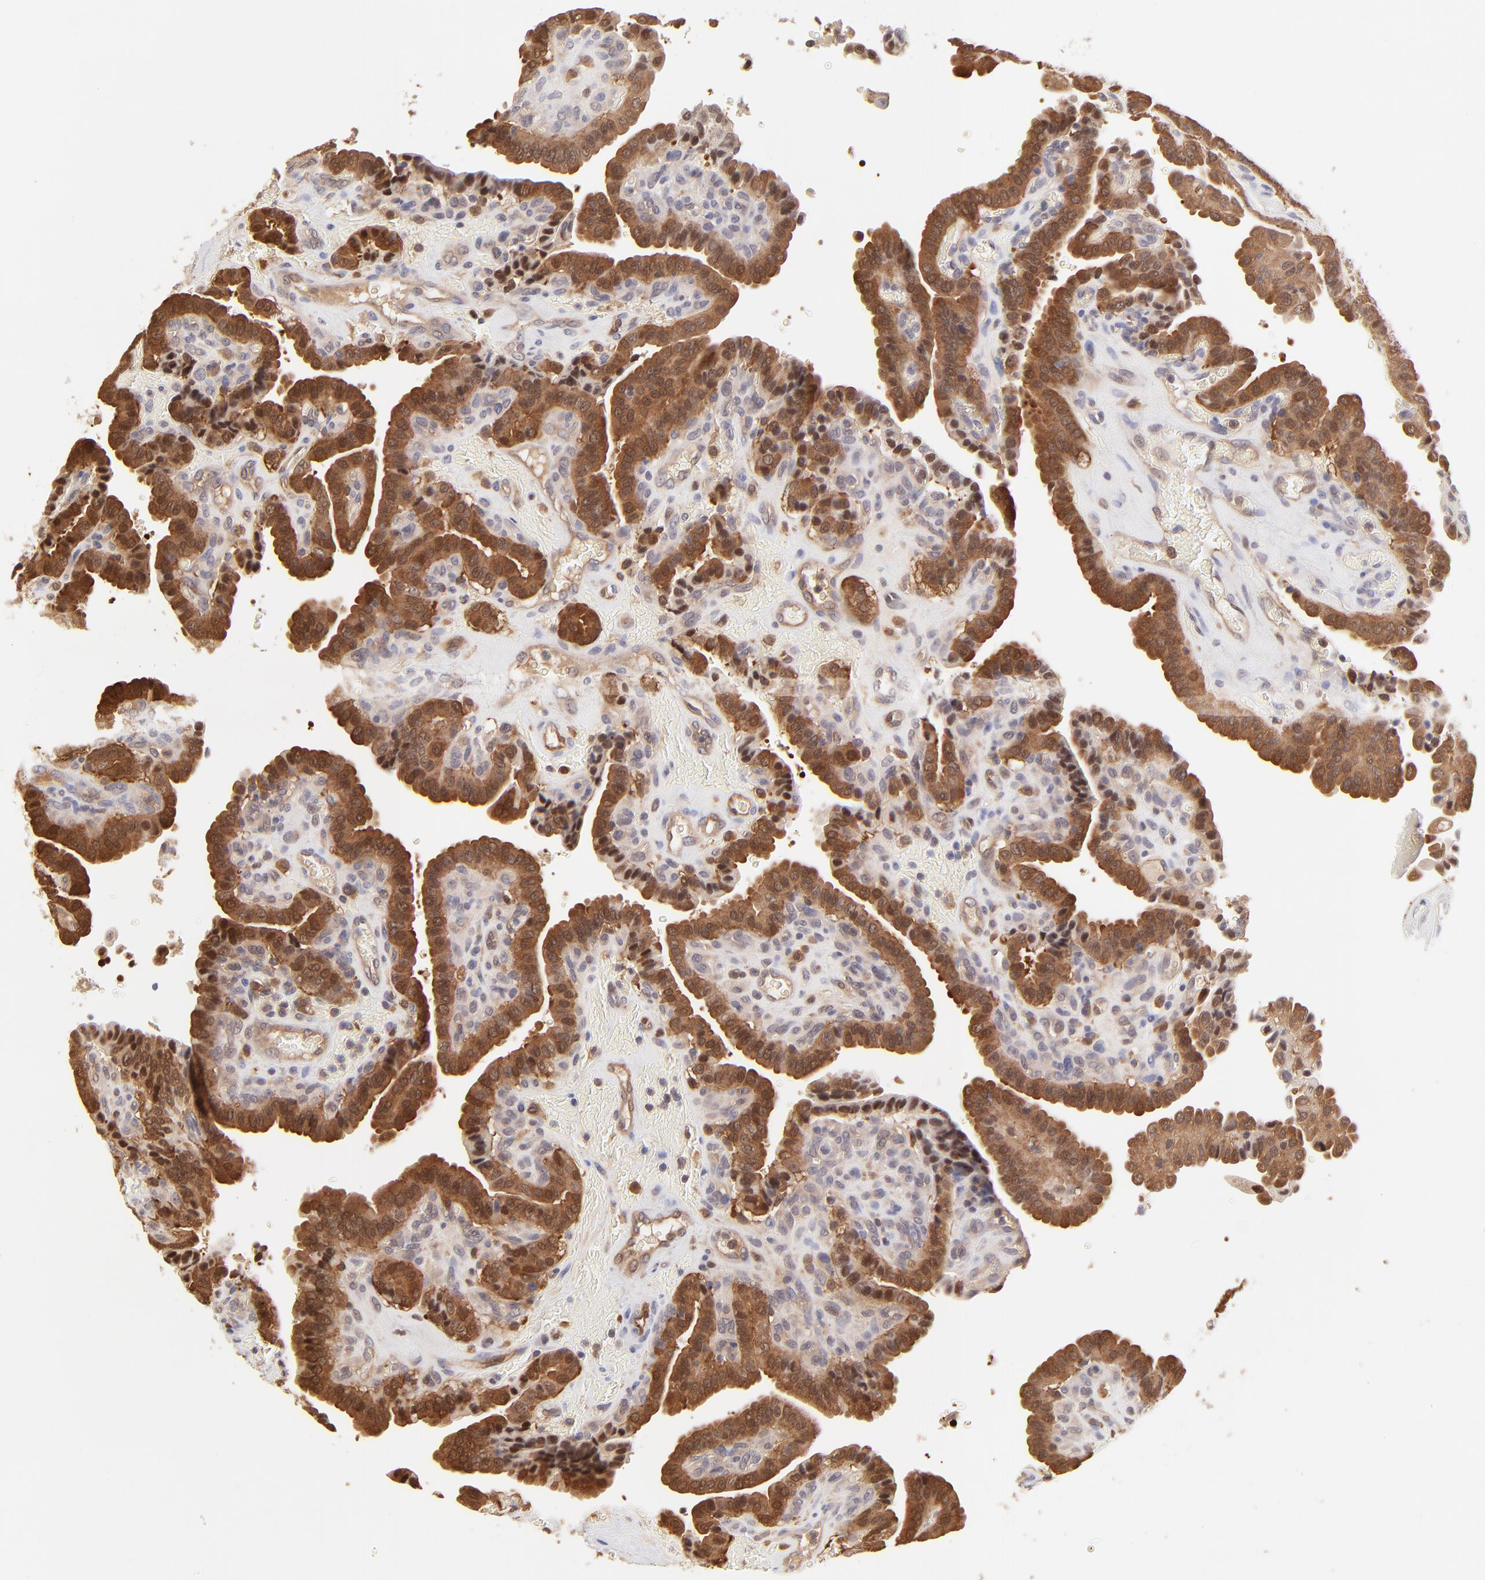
{"staining": {"intensity": "strong", "quantity": ">75%", "location": "cytoplasmic/membranous"}, "tissue": "thyroid cancer", "cell_type": "Tumor cells", "image_type": "cancer", "snomed": [{"axis": "morphology", "description": "Papillary adenocarcinoma, NOS"}, {"axis": "topography", "description": "Thyroid gland"}], "caption": "Immunohistochemical staining of human papillary adenocarcinoma (thyroid) demonstrates high levels of strong cytoplasmic/membranous protein expression in about >75% of tumor cells.", "gene": "HYAL1", "patient": {"sex": "male", "age": 87}}